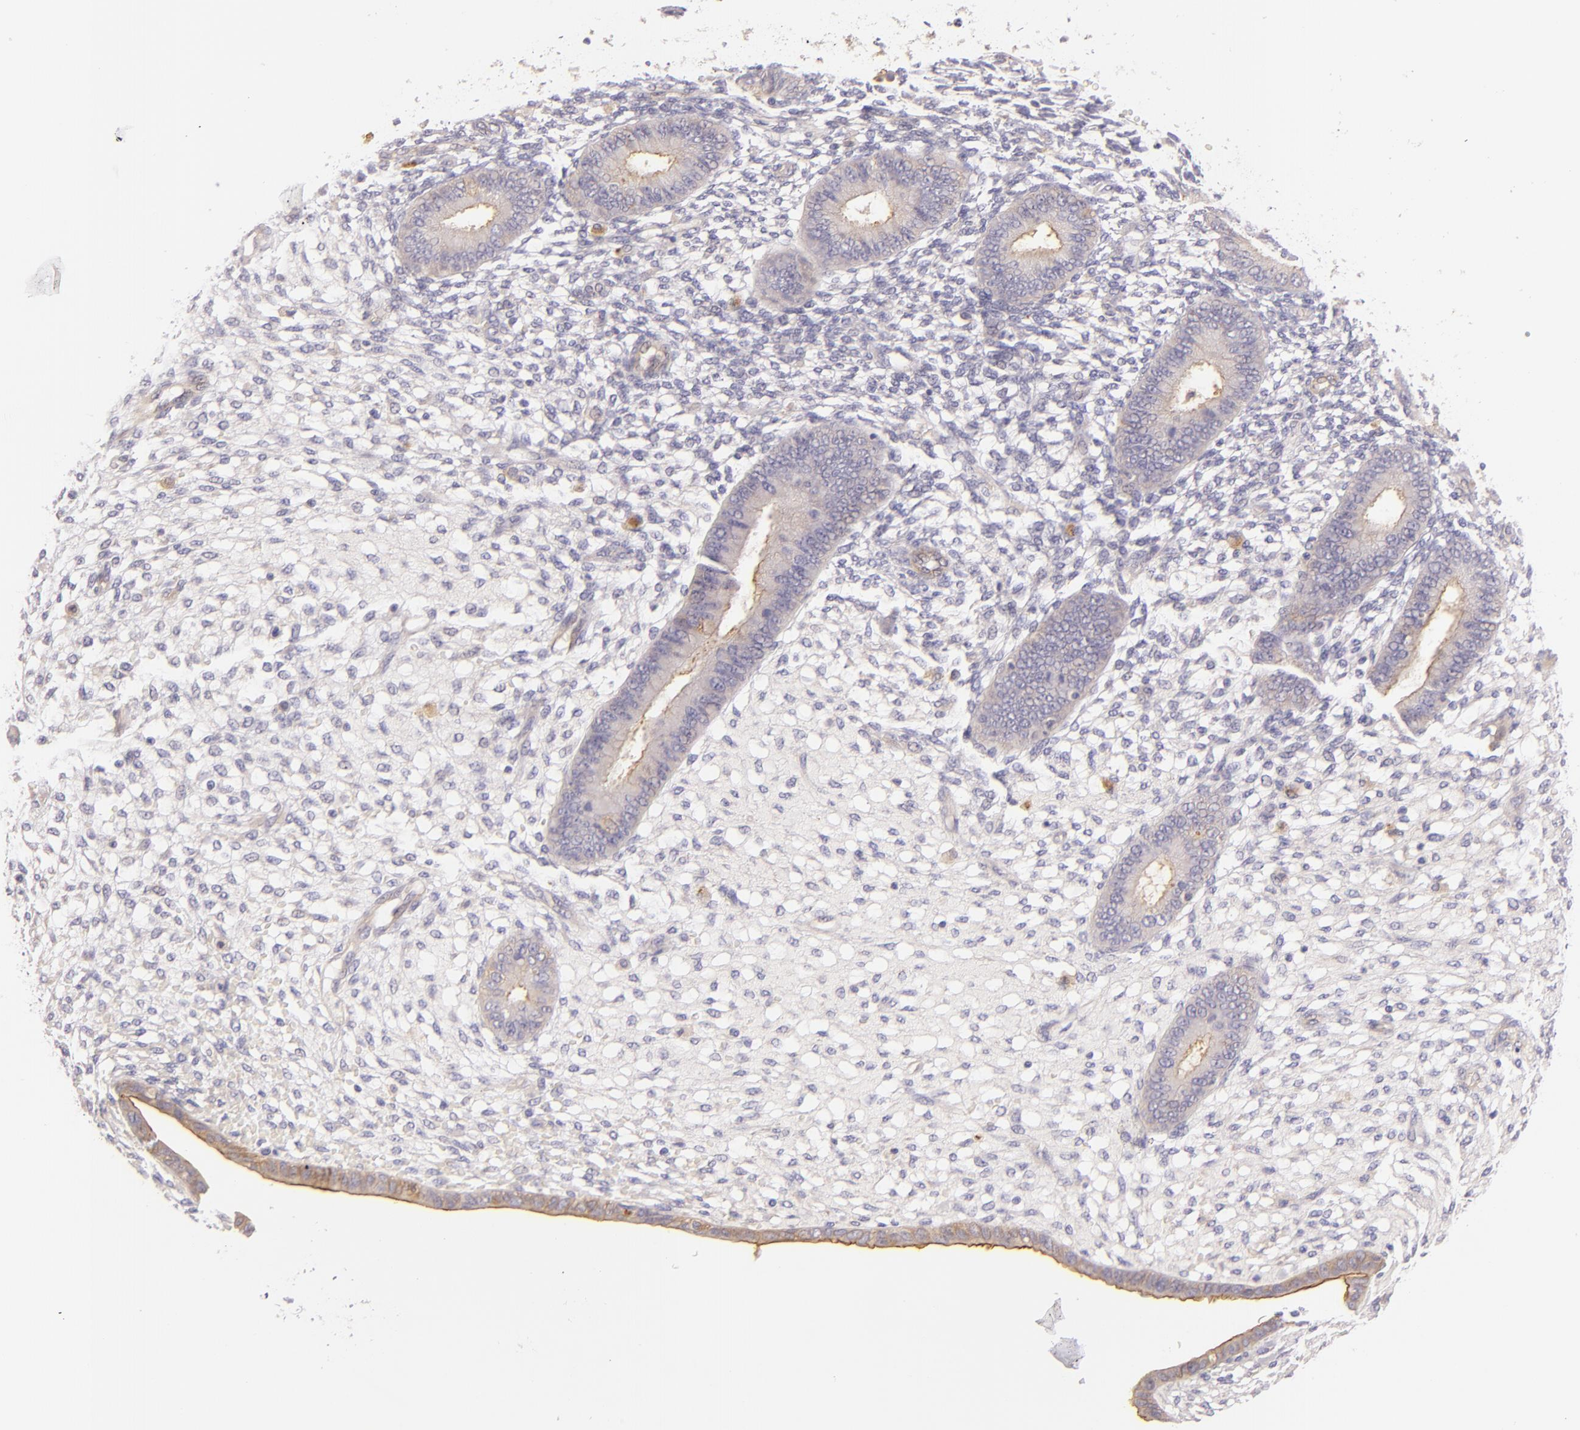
{"staining": {"intensity": "negative", "quantity": "none", "location": "none"}, "tissue": "endometrium", "cell_type": "Cells in endometrial stroma", "image_type": "normal", "snomed": [{"axis": "morphology", "description": "Normal tissue, NOS"}, {"axis": "topography", "description": "Endometrium"}], "caption": "Micrograph shows no protein staining in cells in endometrial stroma of normal endometrium. The staining was performed using DAB to visualize the protein expression in brown, while the nuclei were stained in blue with hematoxylin (Magnification: 20x).", "gene": "CTSF", "patient": {"sex": "female", "age": 42}}